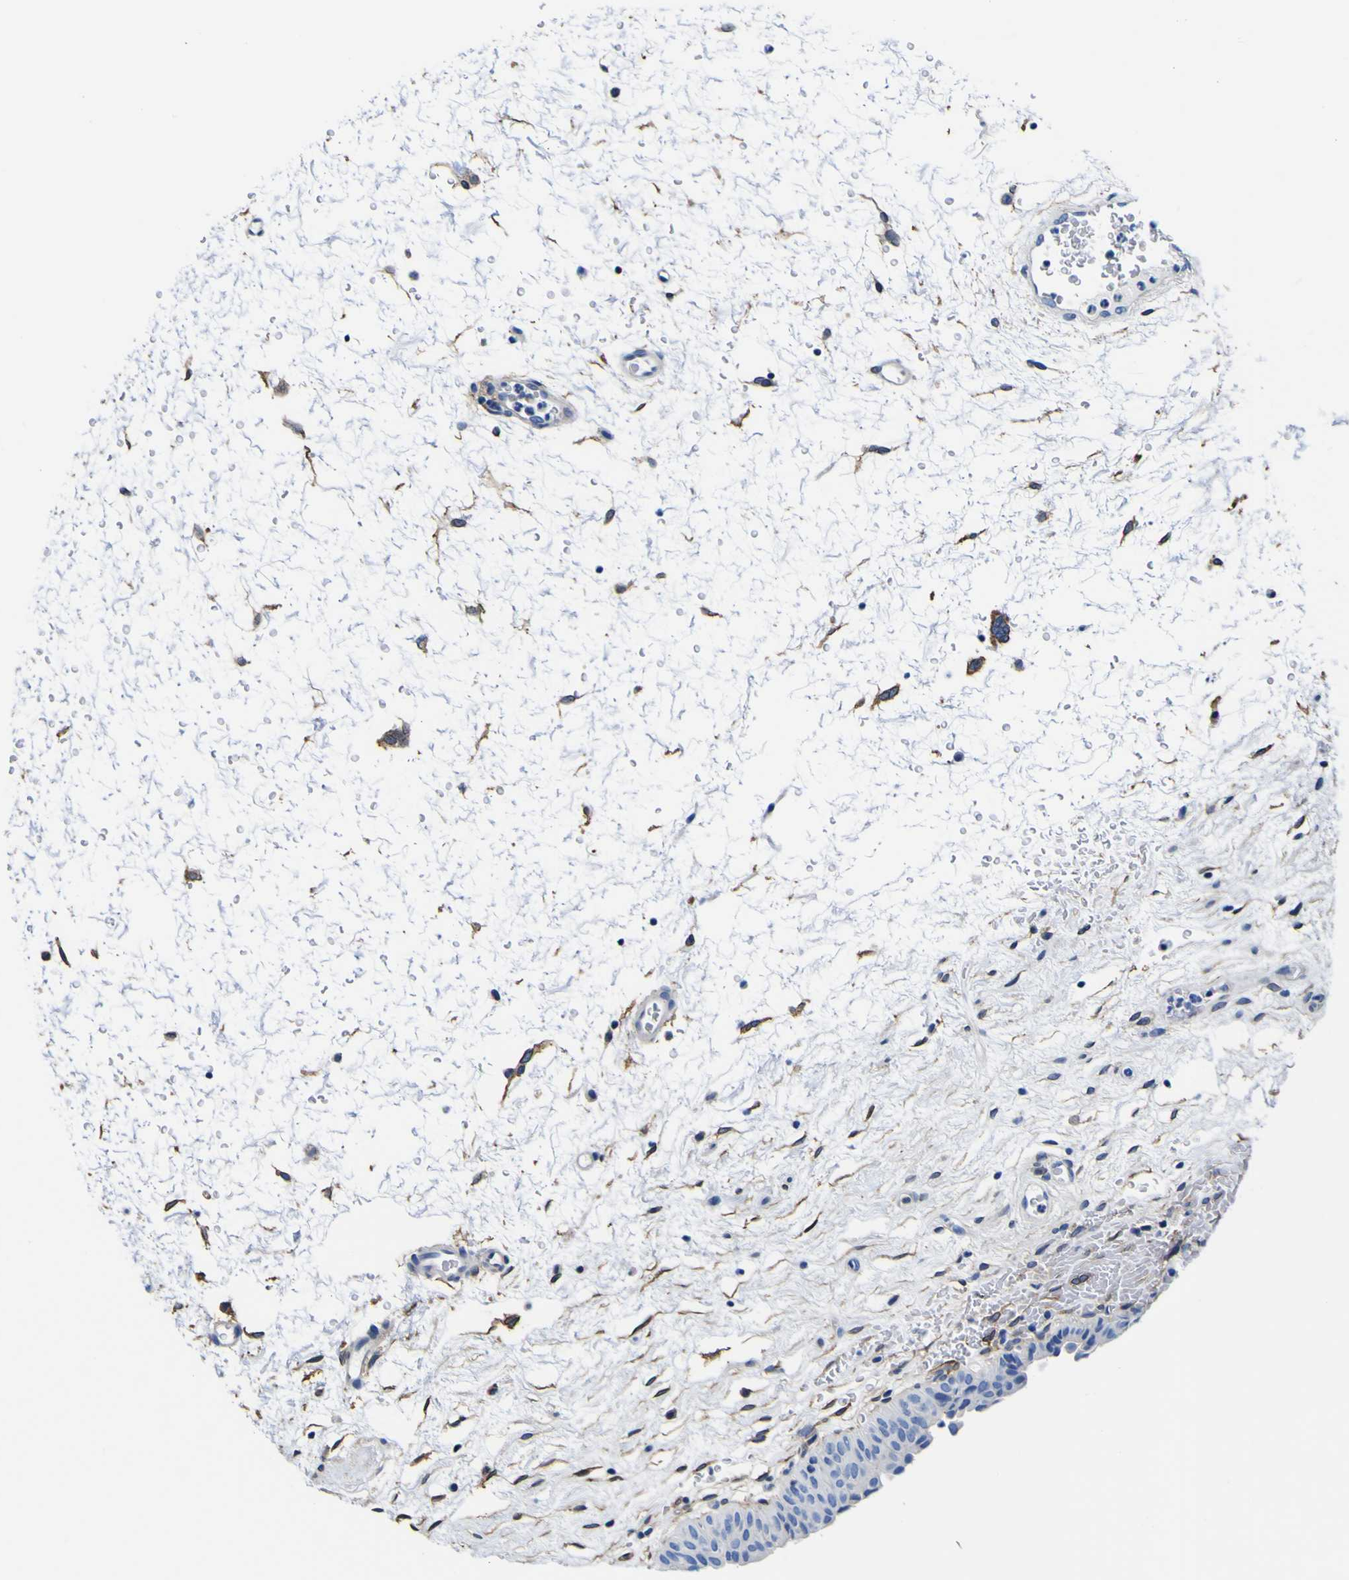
{"staining": {"intensity": "moderate", "quantity": "<25%", "location": "cytoplasmic/membranous"}, "tissue": "urinary bladder", "cell_type": "Urothelial cells", "image_type": "normal", "snomed": [{"axis": "morphology", "description": "Normal tissue, NOS"}, {"axis": "topography", "description": "Urinary bladder"}], "caption": "A low amount of moderate cytoplasmic/membranous positivity is identified in approximately <25% of urothelial cells in normal urinary bladder.", "gene": "PXDN", "patient": {"sex": "male", "age": 46}}